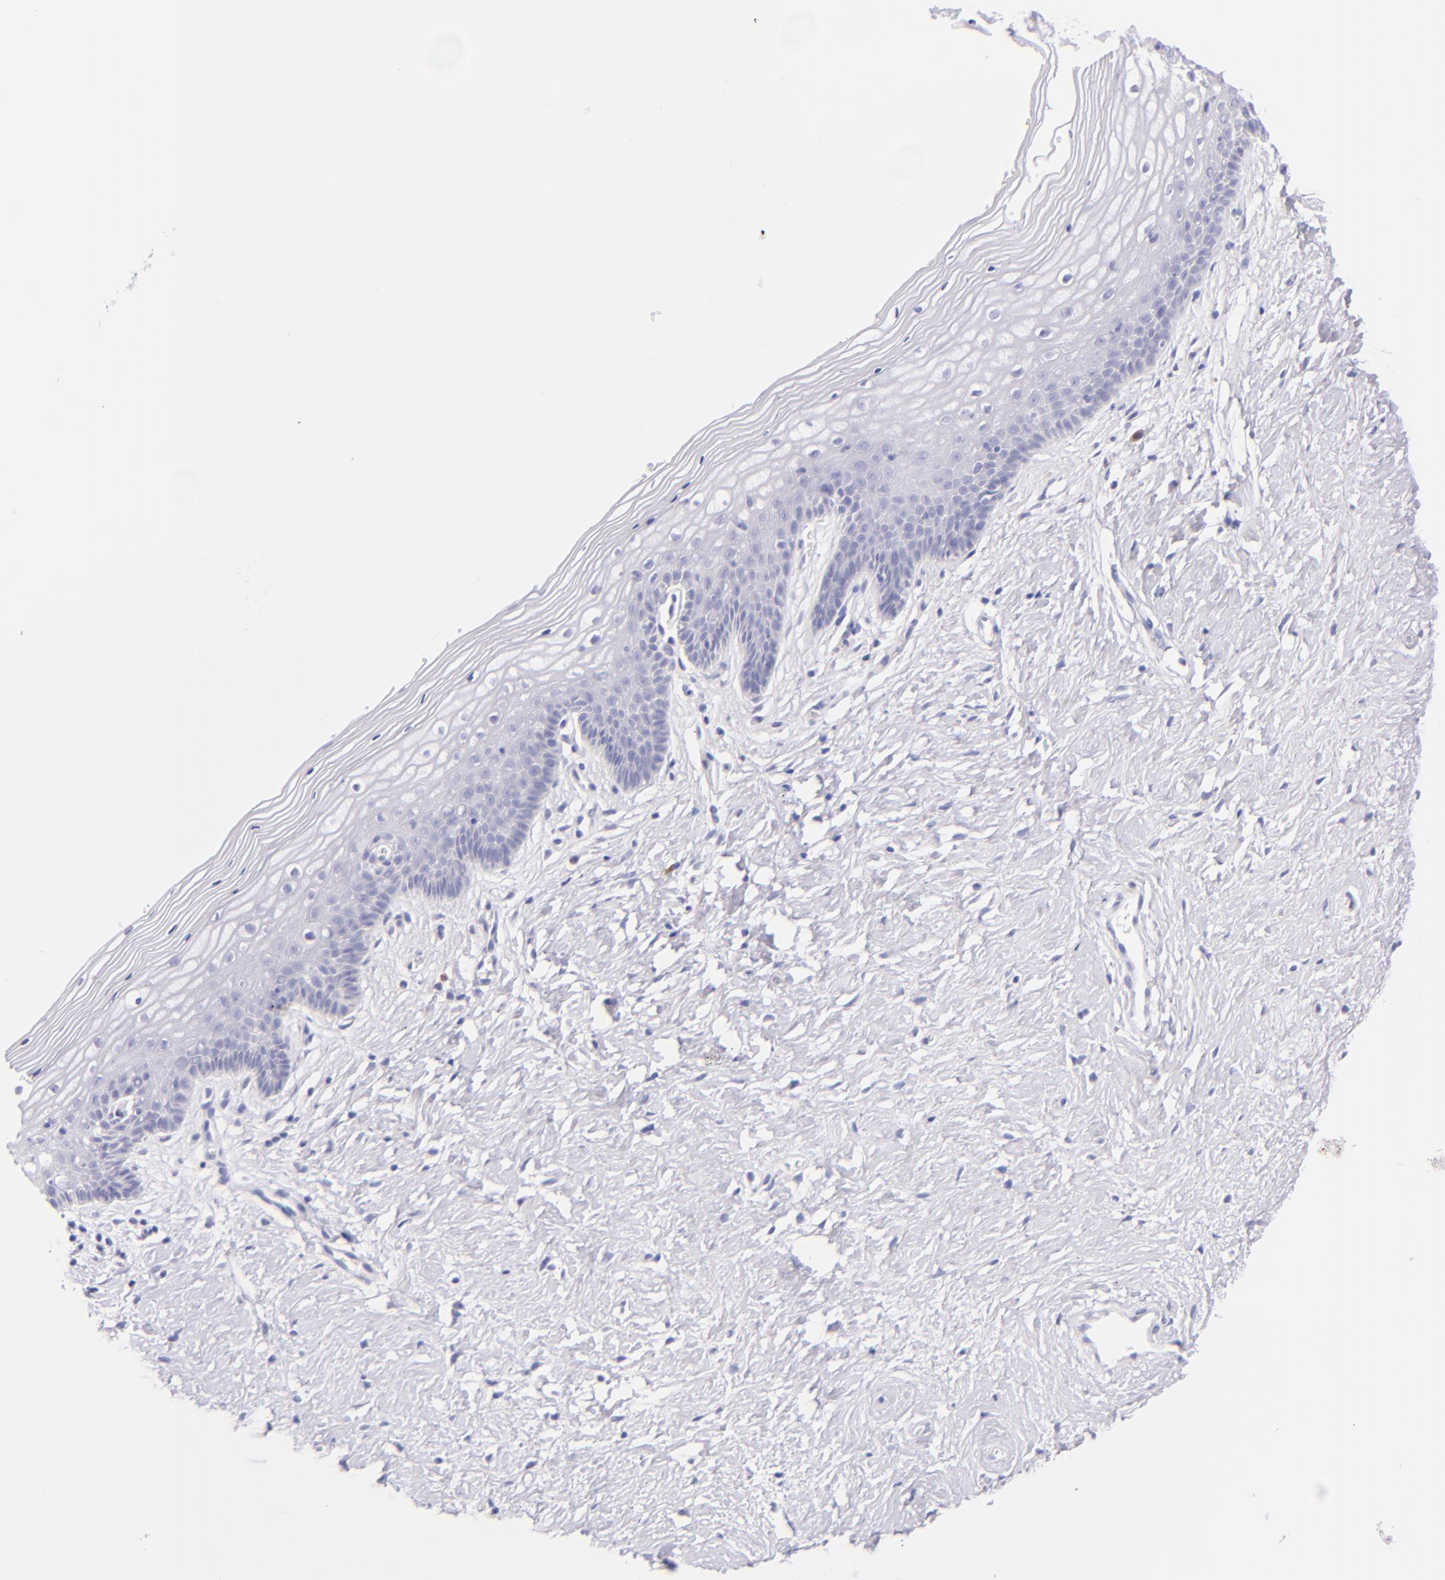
{"staining": {"intensity": "negative", "quantity": "none", "location": "none"}, "tissue": "vagina", "cell_type": "Squamous epithelial cells", "image_type": "normal", "snomed": [{"axis": "morphology", "description": "Normal tissue, NOS"}, {"axis": "topography", "description": "Vagina"}], "caption": "Benign vagina was stained to show a protein in brown. There is no significant staining in squamous epithelial cells. (IHC, brightfield microscopy, high magnification).", "gene": "SDC1", "patient": {"sex": "female", "age": 46}}